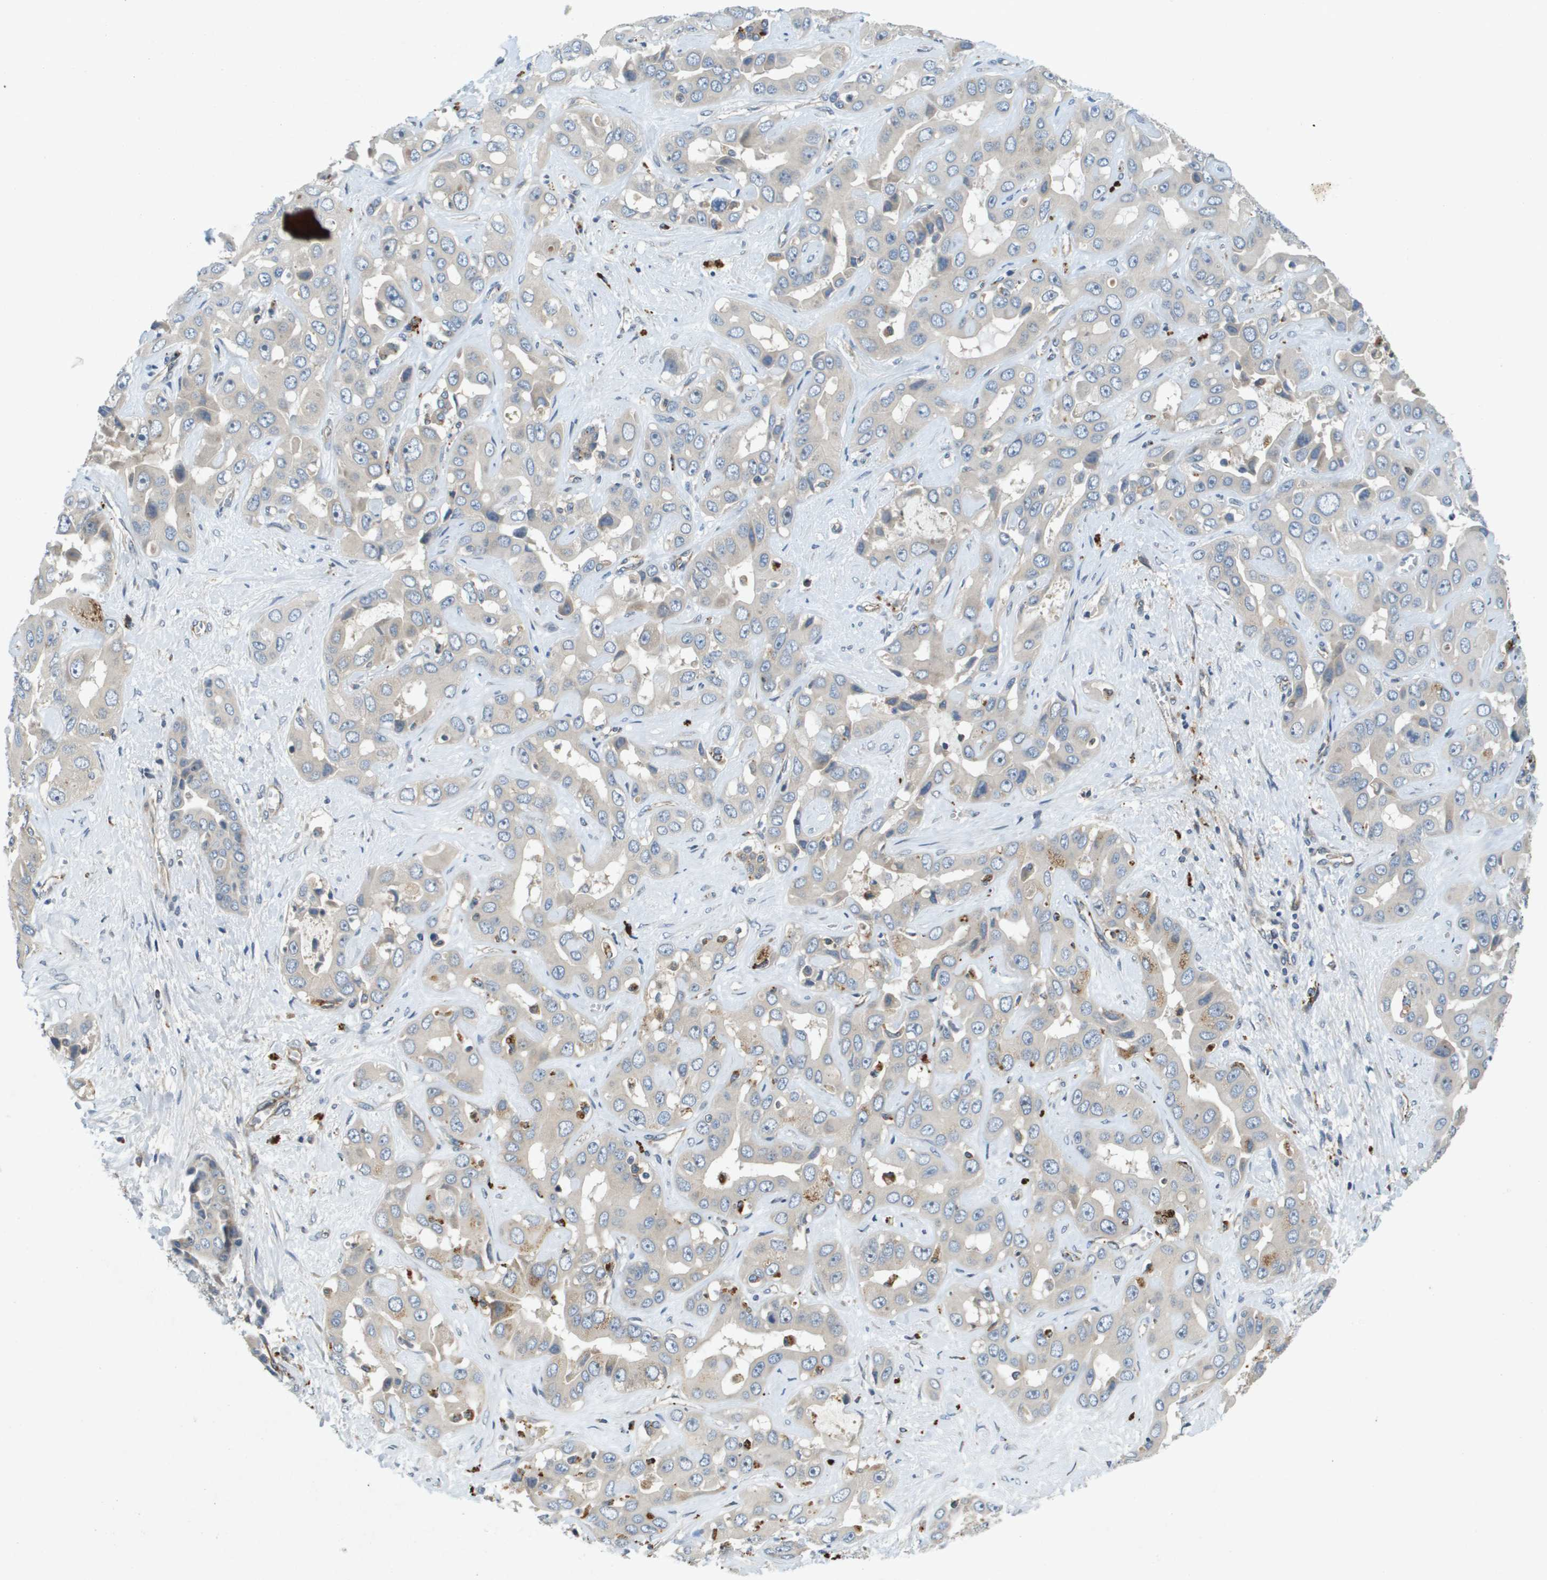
{"staining": {"intensity": "negative", "quantity": "none", "location": "none"}, "tissue": "liver cancer", "cell_type": "Tumor cells", "image_type": "cancer", "snomed": [{"axis": "morphology", "description": "Cholangiocarcinoma"}, {"axis": "topography", "description": "Liver"}], "caption": "An immunohistochemistry micrograph of liver cholangiocarcinoma is shown. There is no staining in tumor cells of liver cholangiocarcinoma.", "gene": "PGAP3", "patient": {"sex": "female", "age": 52}}